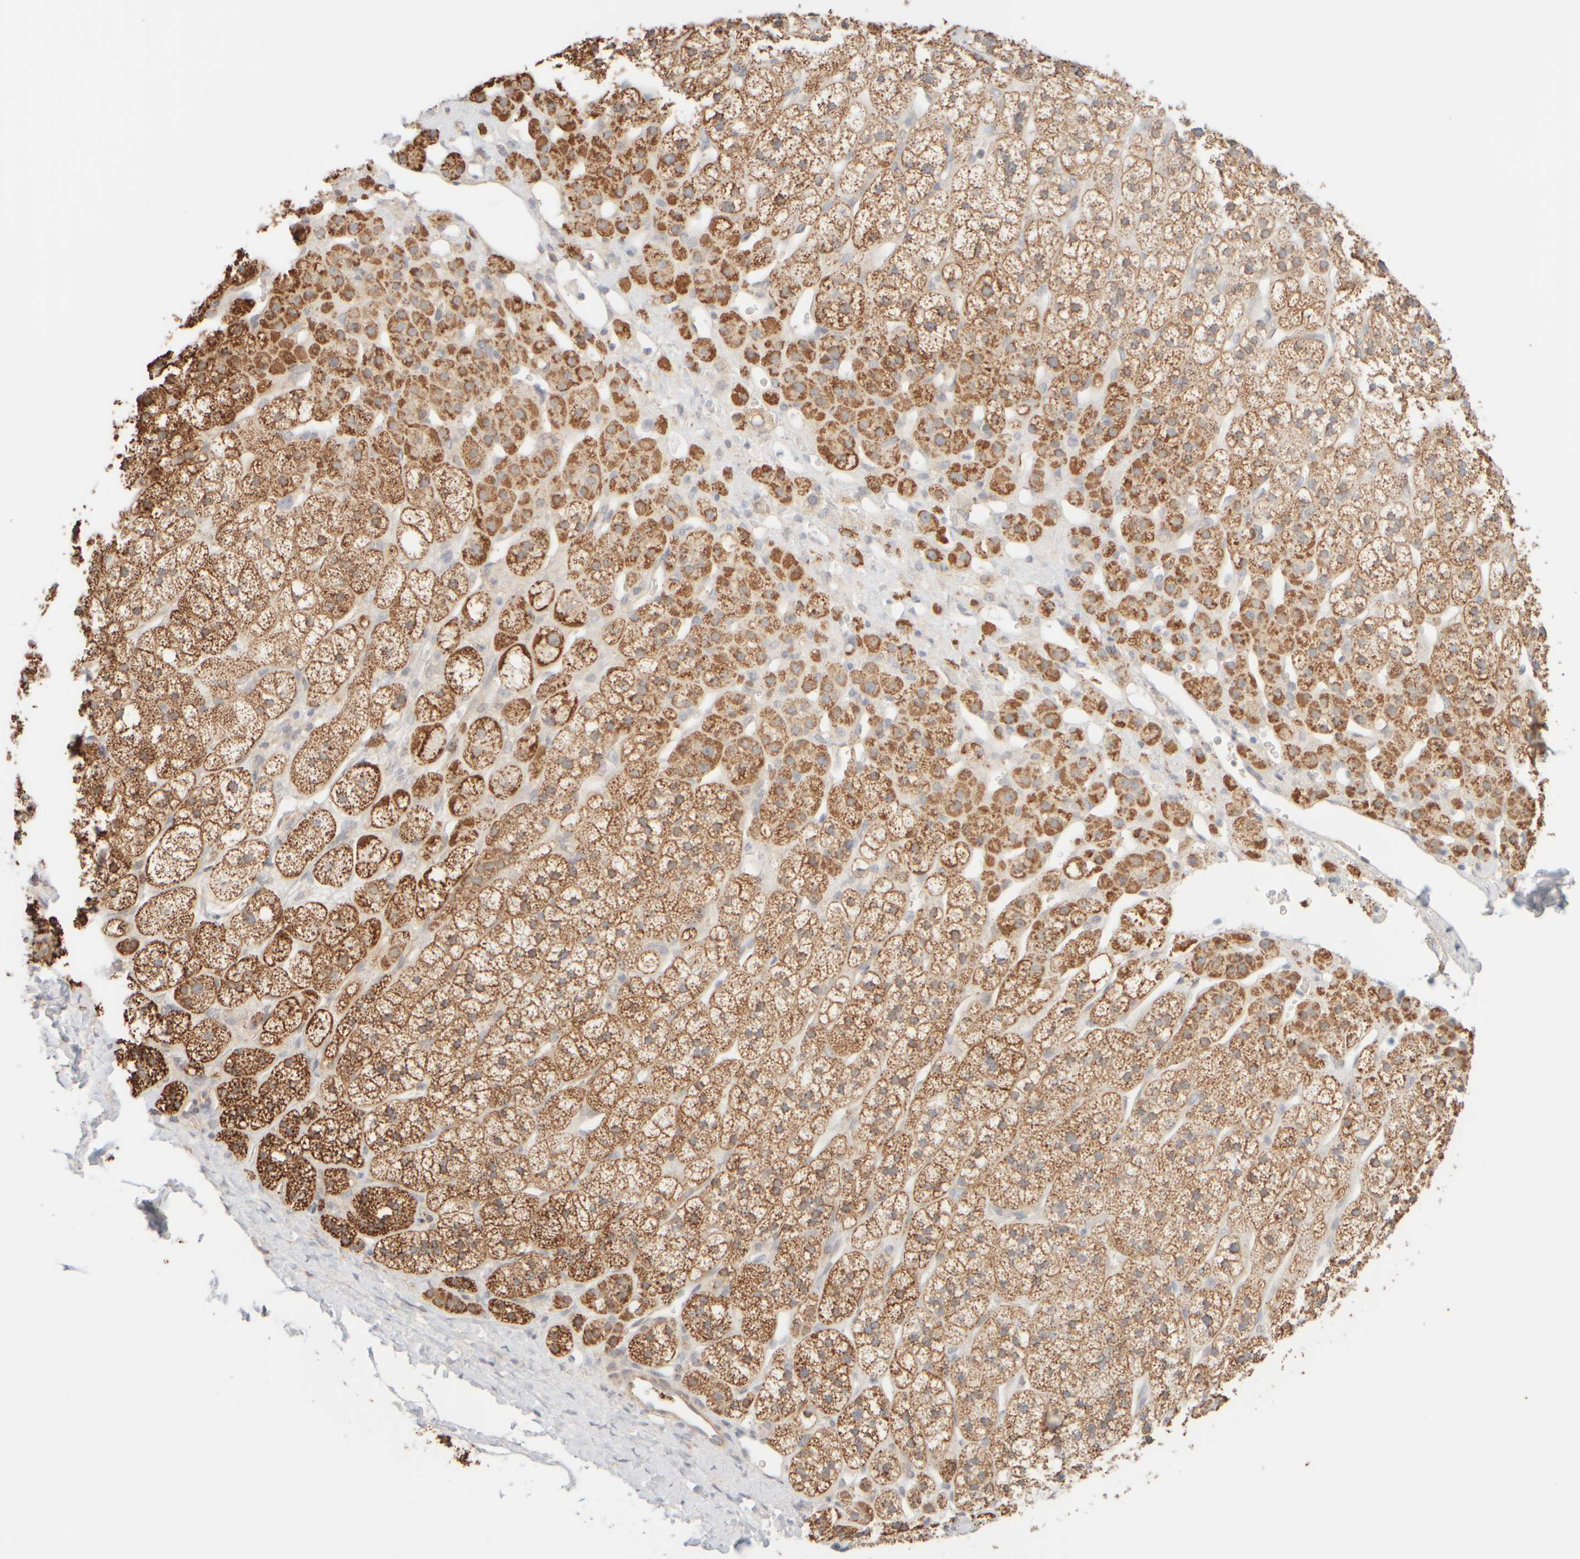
{"staining": {"intensity": "strong", "quantity": ">75%", "location": "cytoplasmic/membranous"}, "tissue": "adrenal gland", "cell_type": "Glandular cells", "image_type": "normal", "snomed": [{"axis": "morphology", "description": "Normal tissue, NOS"}, {"axis": "topography", "description": "Adrenal gland"}], "caption": "Approximately >75% of glandular cells in normal adrenal gland reveal strong cytoplasmic/membranous protein staining as visualized by brown immunohistochemical staining.", "gene": "APBB2", "patient": {"sex": "male", "age": 56}}